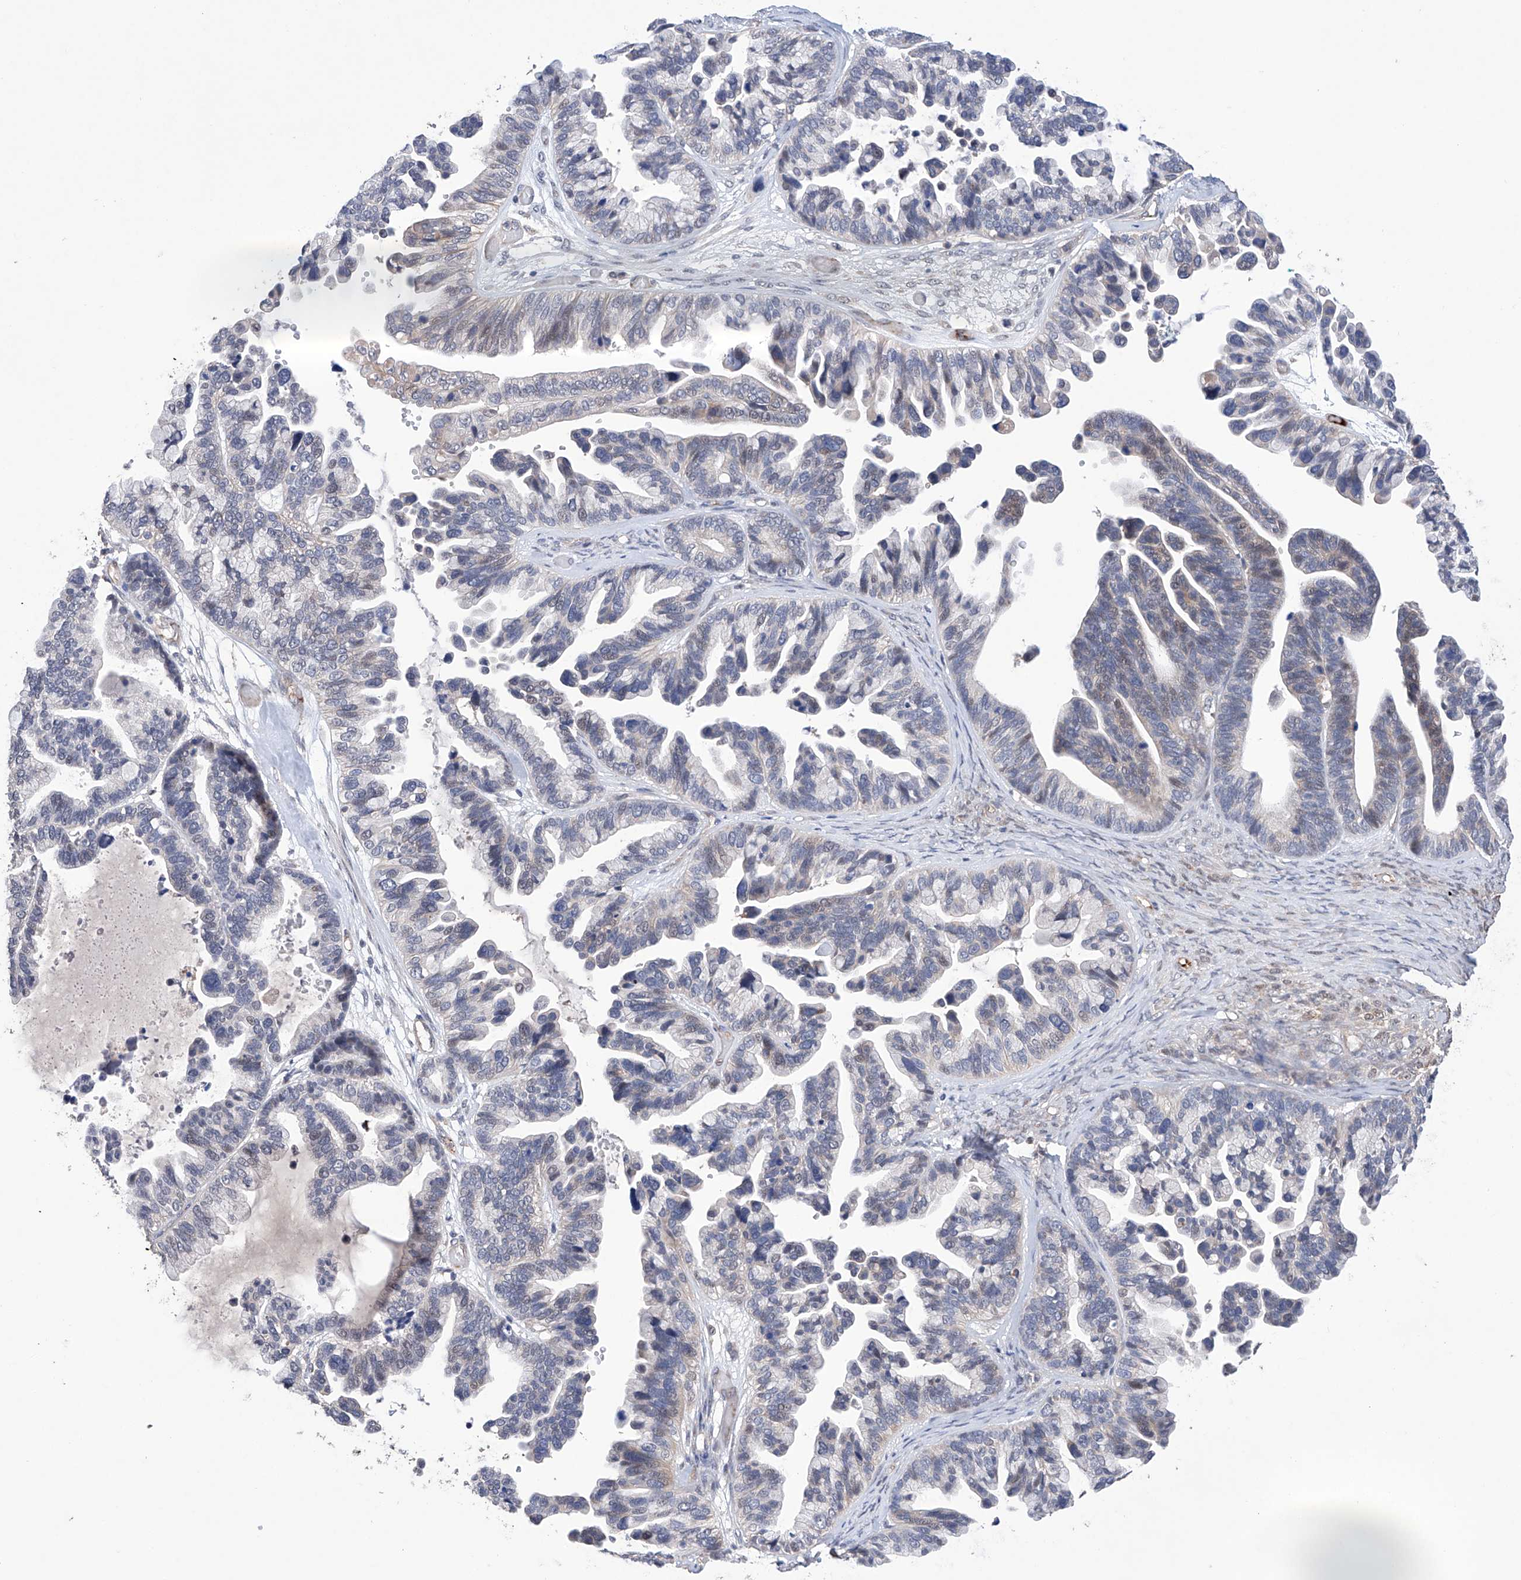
{"staining": {"intensity": "weak", "quantity": "<25%", "location": "cytoplasmic/membranous,nuclear"}, "tissue": "ovarian cancer", "cell_type": "Tumor cells", "image_type": "cancer", "snomed": [{"axis": "morphology", "description": "Cystadenocarcinoma, serous, NOS"}, {"axis": "topography", "description": "Ovary"}], "caption": "Immunohistochemistry (IHC) image of human ovarian cancer (serous cystadenocarcinoma) stained for a protein (brown), which displays no positivity in tumor cells.", "gene": "AFG1L", "patient": {"sex": "female", "age": 56}}